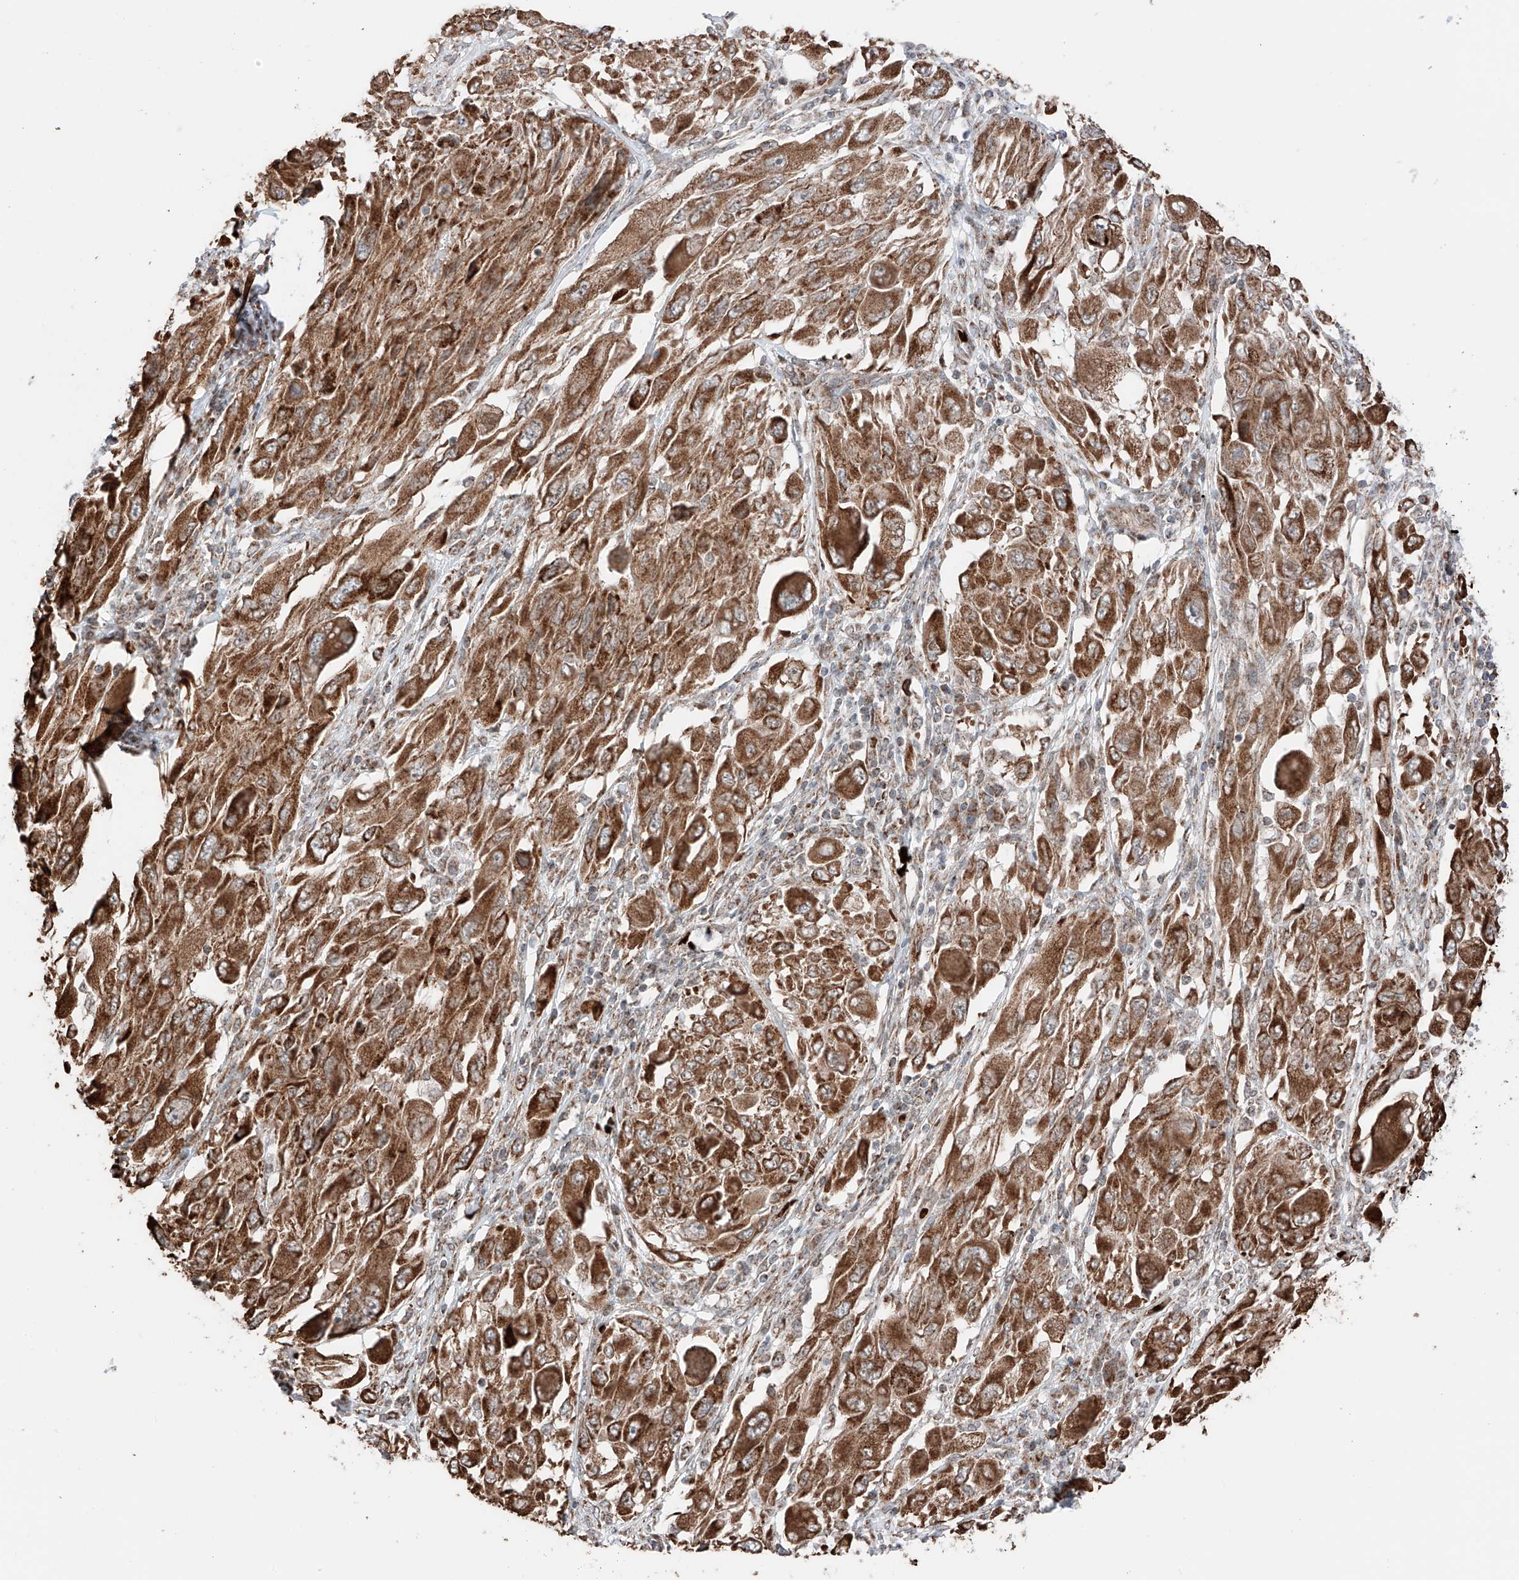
{"staining": {"intensity": "strong", "quantity": ">75%", "location": "cytoplasmic/membranous"}, "tissue": "melanoma", "cell_type": "Tumor cells", "image_type": "cancer", "snomed": [{"axis": "morphology", "description": "Malignant melanoma, NOS"}, {"axis": "topography", "description": "Skin"}], "caption": "Human melanoma stained with a brown dye demonstrates strong cytoplasmic/membranous positive expression in about >75% of tumor cells.", "gene": "ZSCAN29", "patient": {"sex": "female", "age": 91}}